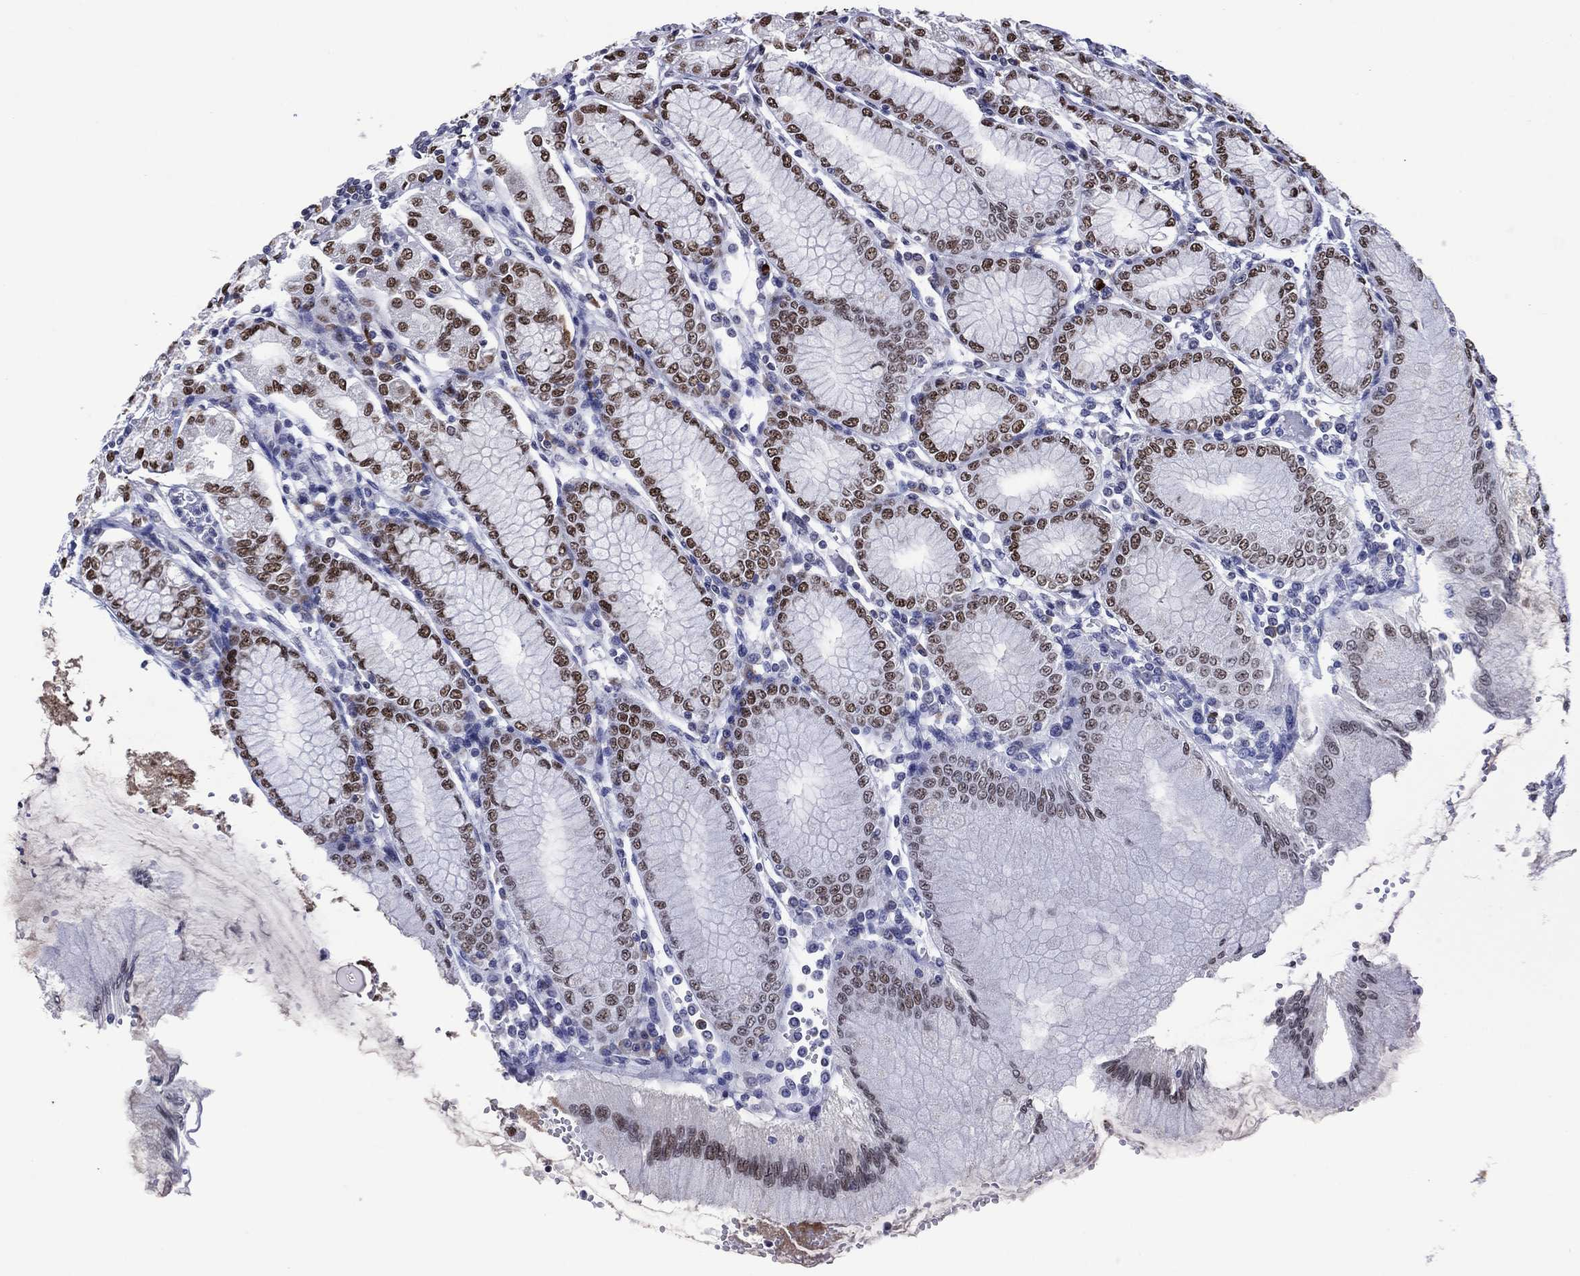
{"staining": {"intensity": "strong", "quantity": "25%-75%", "location": "nuclear"}, "tissue": "stomach", "cell_type": "Glandular cells", "image_type": "normal", "snomed": [{"axis": "morphology", "description": "Normal tissue, NOS"}, {"axis": "topography", "description": "Skeletal muscle"}, {"axis": "topography", "description": "Stomach"}], "caption": "Brown immunohistochemical staining in unremarkable stomach shows strong nuclear positivity in about 25%-75% of glandular cells. The staining was performed using DAB, with brown indicating positive protein expression. Nuclei are stained blue with hematoxylin.", "gene": "GATA6", "patient": {"sex": "female", "age": 57}}